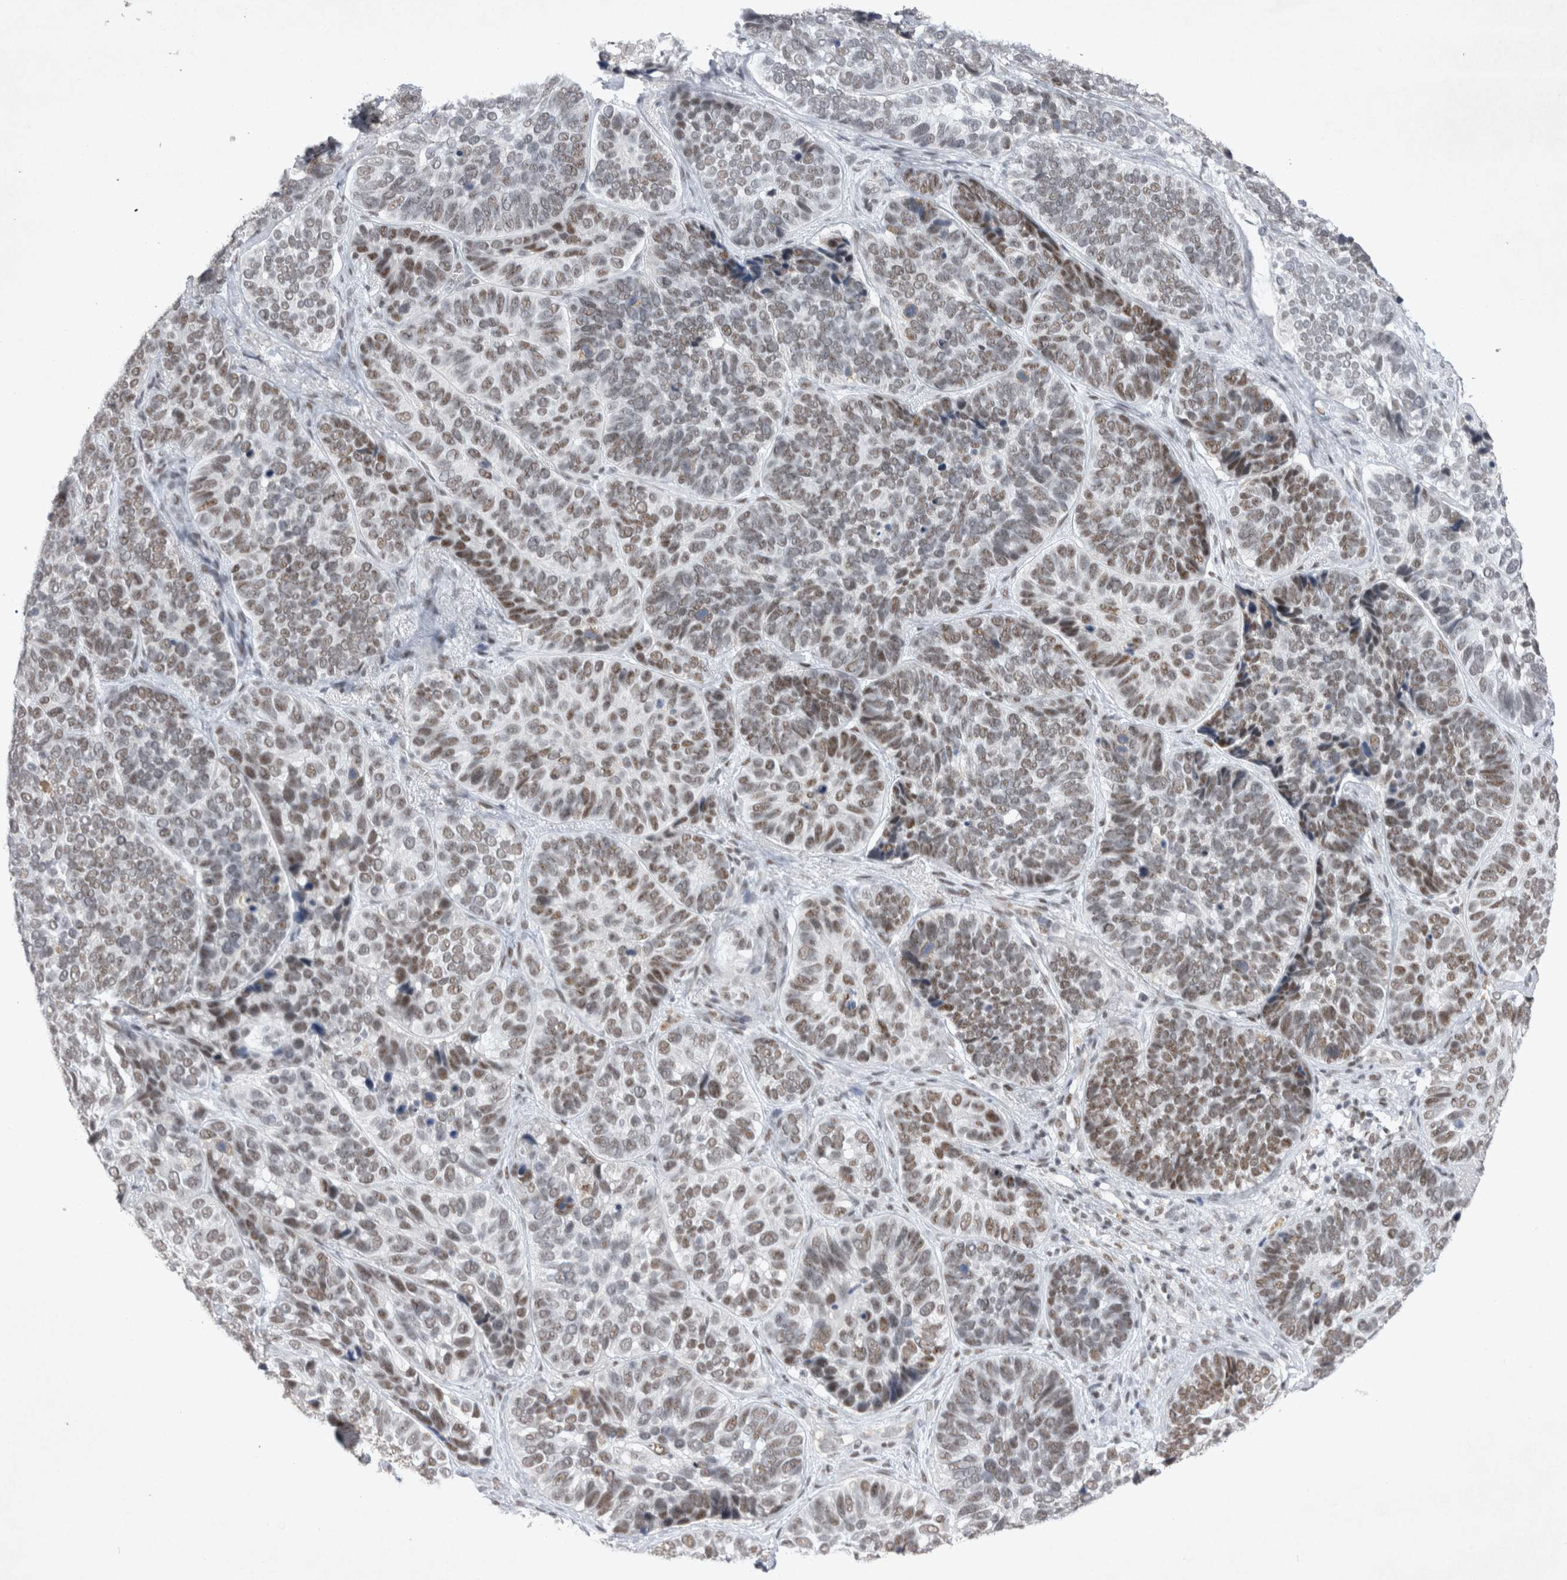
{"staining": {"intensity": "moderate", "quantity": "25%-75%", "location": "nuclear"}, "tissue": "skin cancer", "cell_type": "Tumor cells", "image_type": "cancer", "snomed": [{"axis": "morphology", "description": "Basal cell carcinoma"}, {"axis": "topography", "description": "Skin"}], "caption": "Protein staining of skin basal cell carcinoma tissue reveals moderate nuclear expression in approximately 25%-75% of tumor cells.", "gene": "RBM6", "patient": {"sex": "male", "age": 62}}